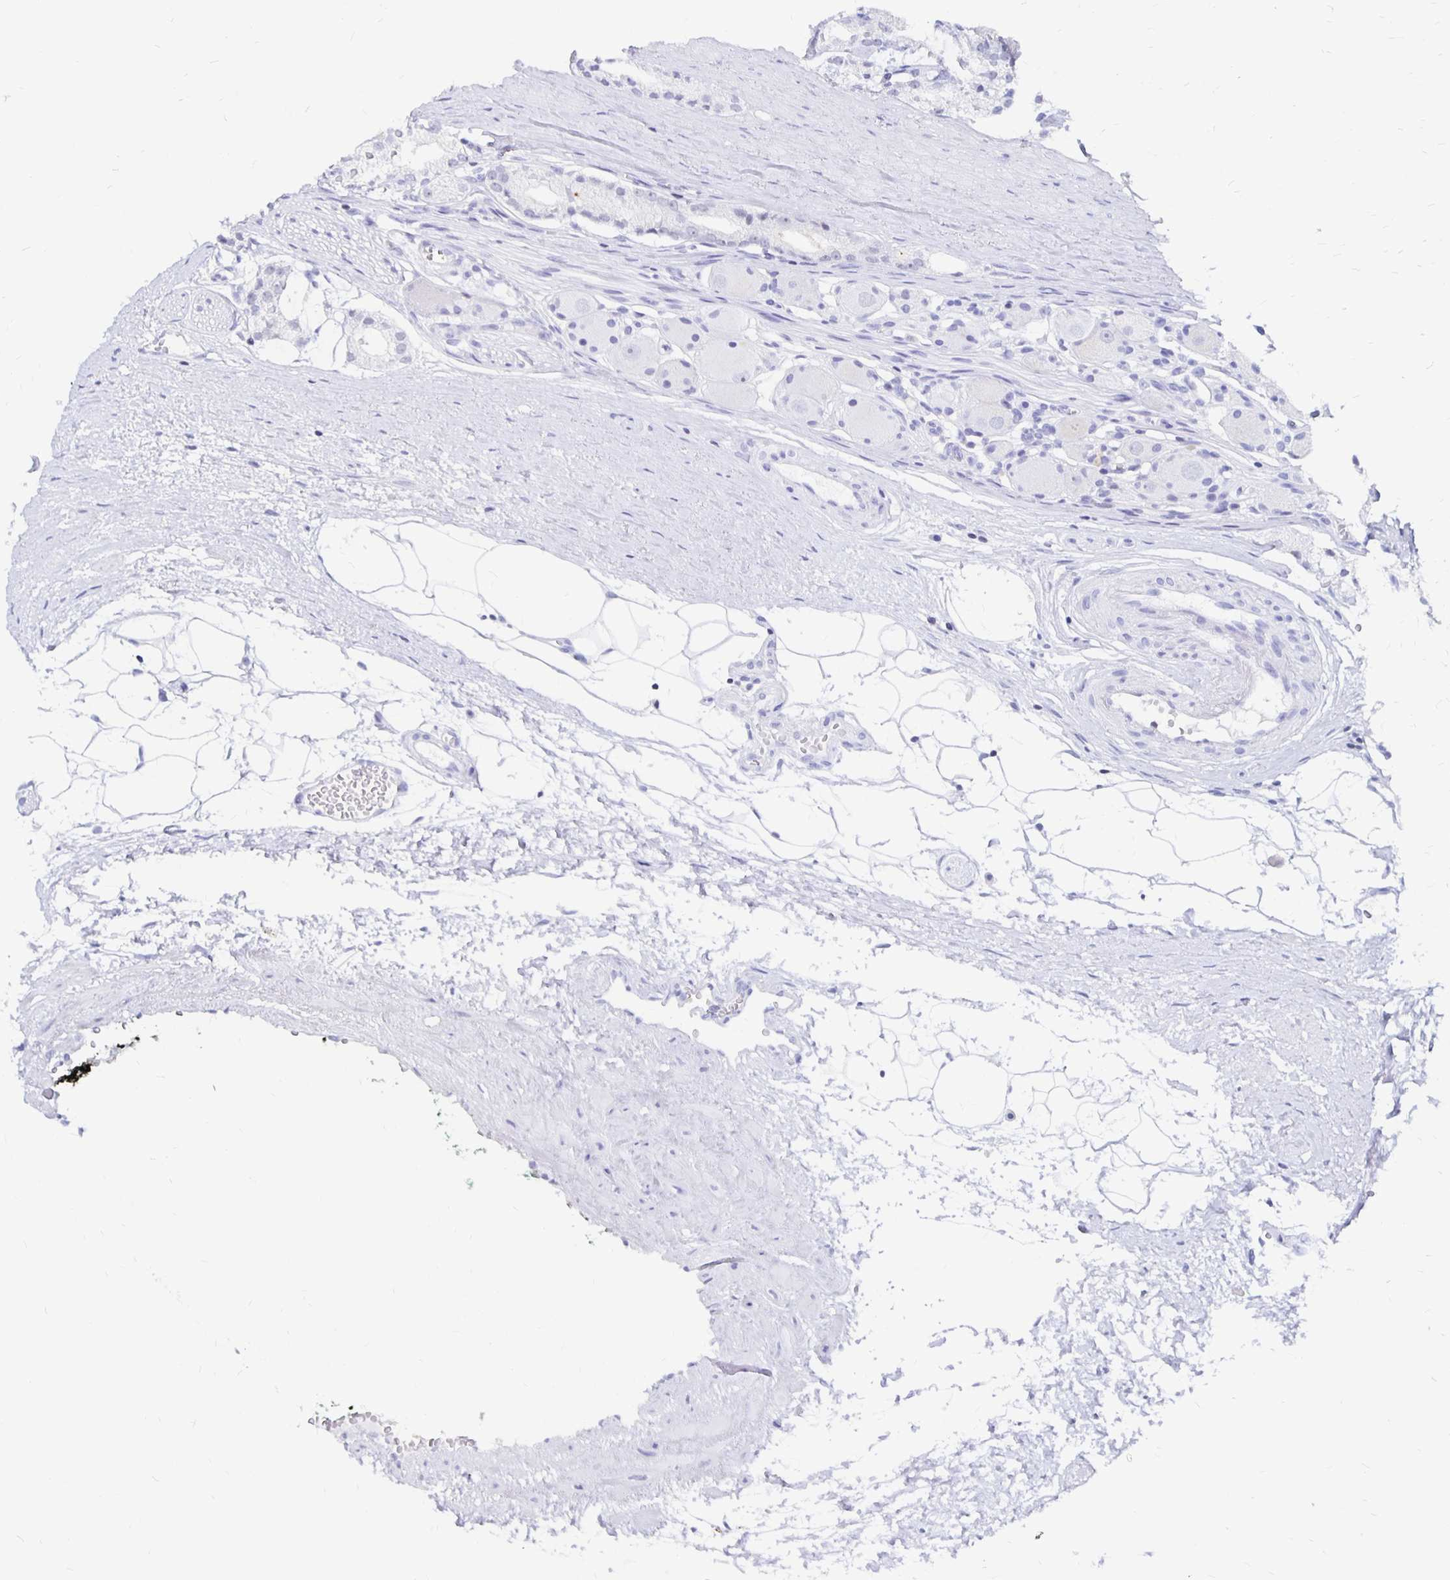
{"staining": {"intensity": "negative", "quantity": "none", "location": "none"}, "tissue": "prostate cancer", "cell_type": "Tumor cells", "image_type": "cancer", "snomed": [{"axis": "morphology", "description": "Adenocarcinoma, High grade"}, {"axis": "topography", "description": "Prostate"}], "caption": "An IHC photomicrograph of adenocarcinoma (high-grade) (prostate) is shown. There is no staining in tumor cells of adenocarcinoma (high-grade) (prostate). The staining was performed using DAB (3,3'-diaminobenzidine) to visualize the protein expression in brown, while the nuclei were stained in blue with hematoxylin (Magnification: 20x).", "gene": "SYT2", "patient": {"sex": "male", "age": 71}}